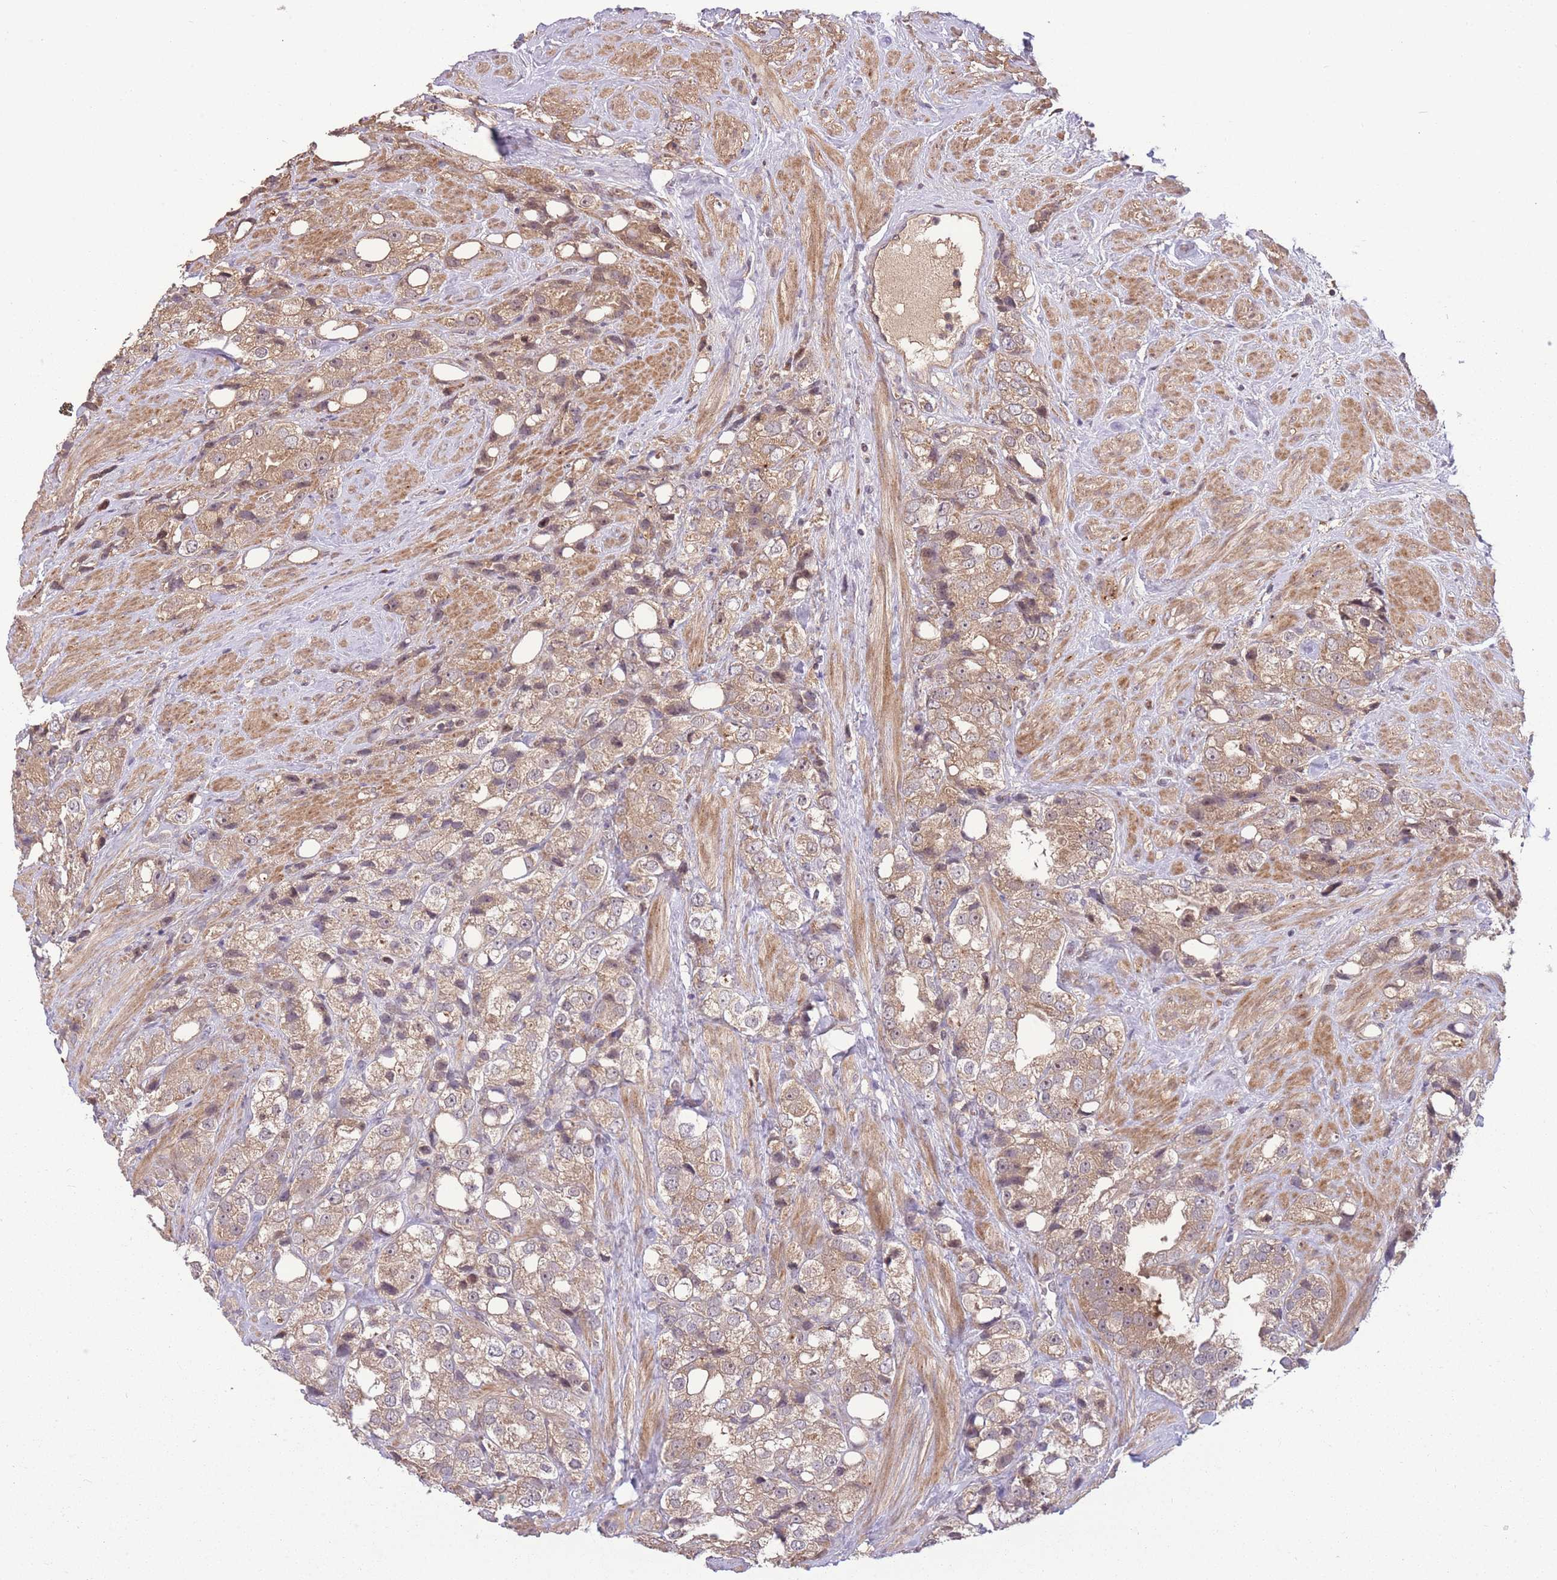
{"staining": {"intensity": "moderate", "quantity": ">75%", "location": "cytoplasmic/membranous"}, "tissue": "prostate cancer", "cell_type": "Tumor cells", "image_type": "cancer", "snomed": [{"axis": "morphology", "description": "Adenocarcinoma, NOS"}, {"axis": "topography", "description": "Prostate"}], "caption": "The immunohistochemical stain labels moderate cytoplasmic/membranous staining in tumor cells of prostate cancer tissue.", "gene": "POLR3F", "patient": {"sex": "male", "age": 79}}